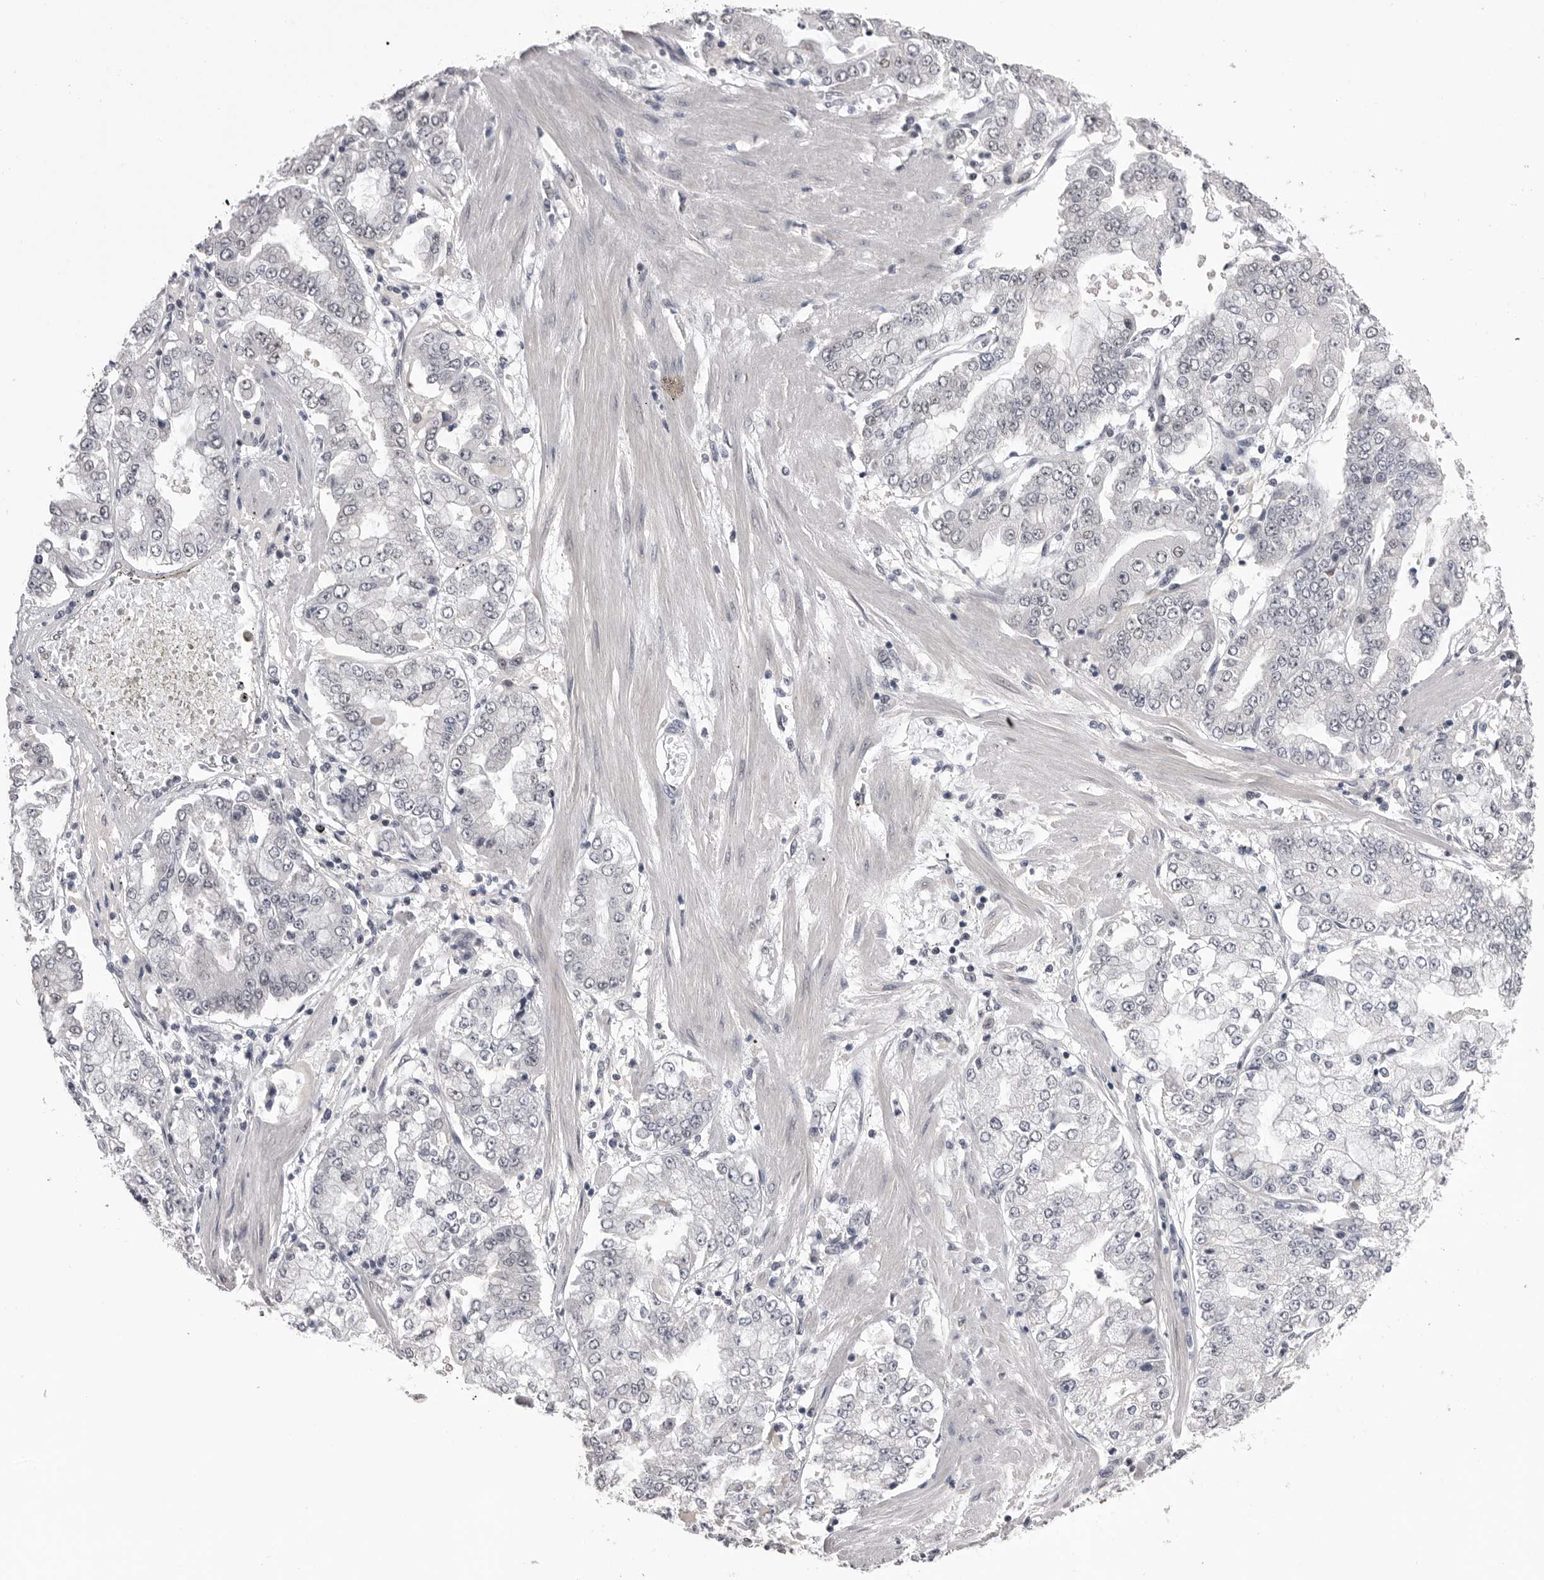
{"staining": {"intensity": "negative", "quantity": "none", "location": "none"}, "tissue": "stomach cancer", "cell_type": "Tumor cells", "image_type": "cancer", "snomed": [{"axis": "morphology", "description": "Adenocarcinoma, NOS"}, {"axis": "topography", "description": "Stomach"}], "caption": "There is no significant positivity in tumor cells of stomach cancer.", "gene": "DLG2", "patient": {"sex": "male", "age": 76}}